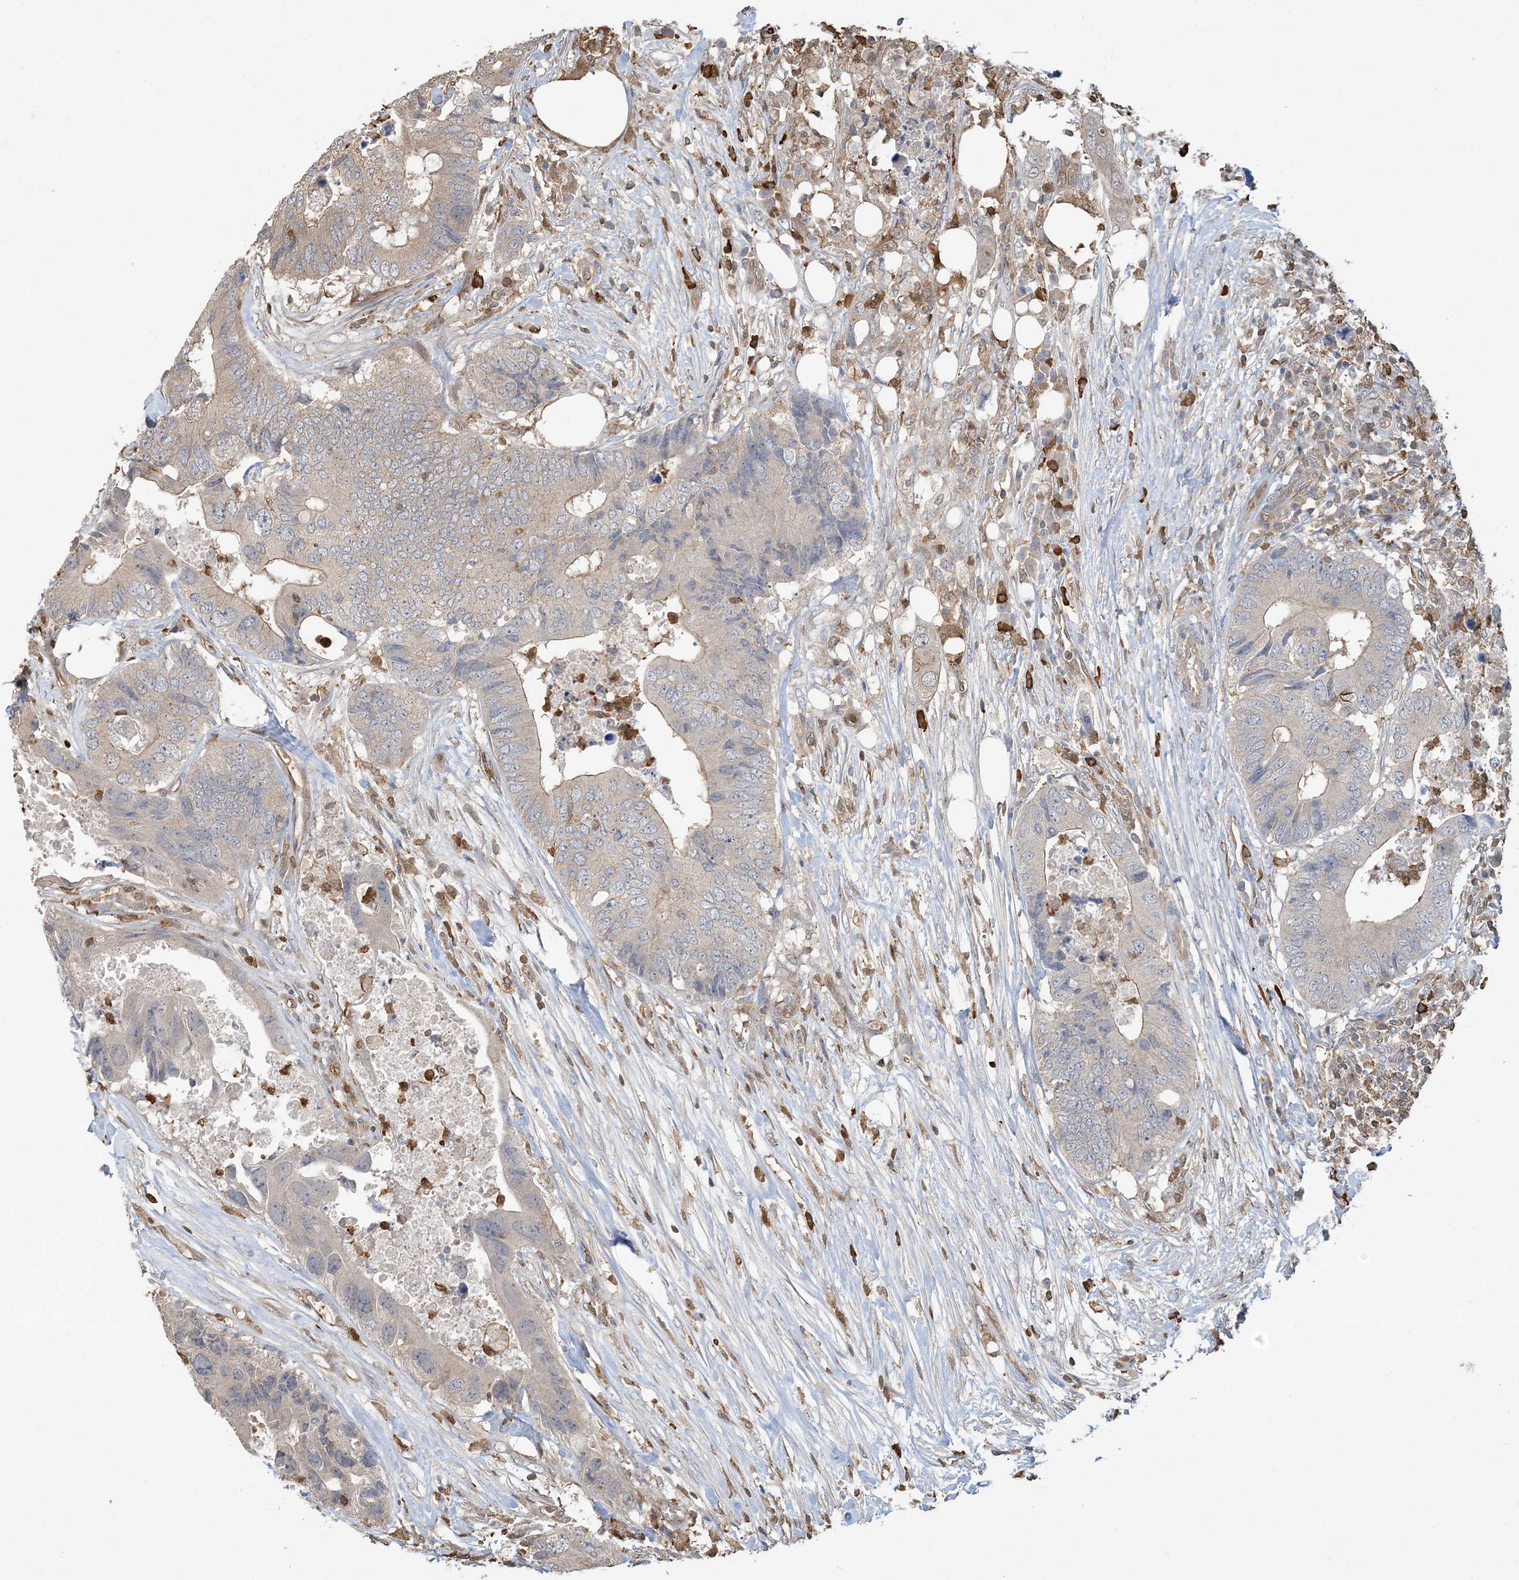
{"staining": {"intensity": "weak", "quantity": "<25%", "location": "cytoplasmic/membranous"}, "tissue": "colorectal cancer", "cell_type": "Tumor cells", "image_type": "cancer", "snomed": [{"axis": "morphology", "description": "Adenocarcinoma, NOS"}, {"axis": "topography", "description": "Colon"}], "caption": "Tumor cells show no significant positivity in colorectal adenocarcinoma.", "gene": "TMSB4X", "patient": {"sex": "male", "age": 71}}